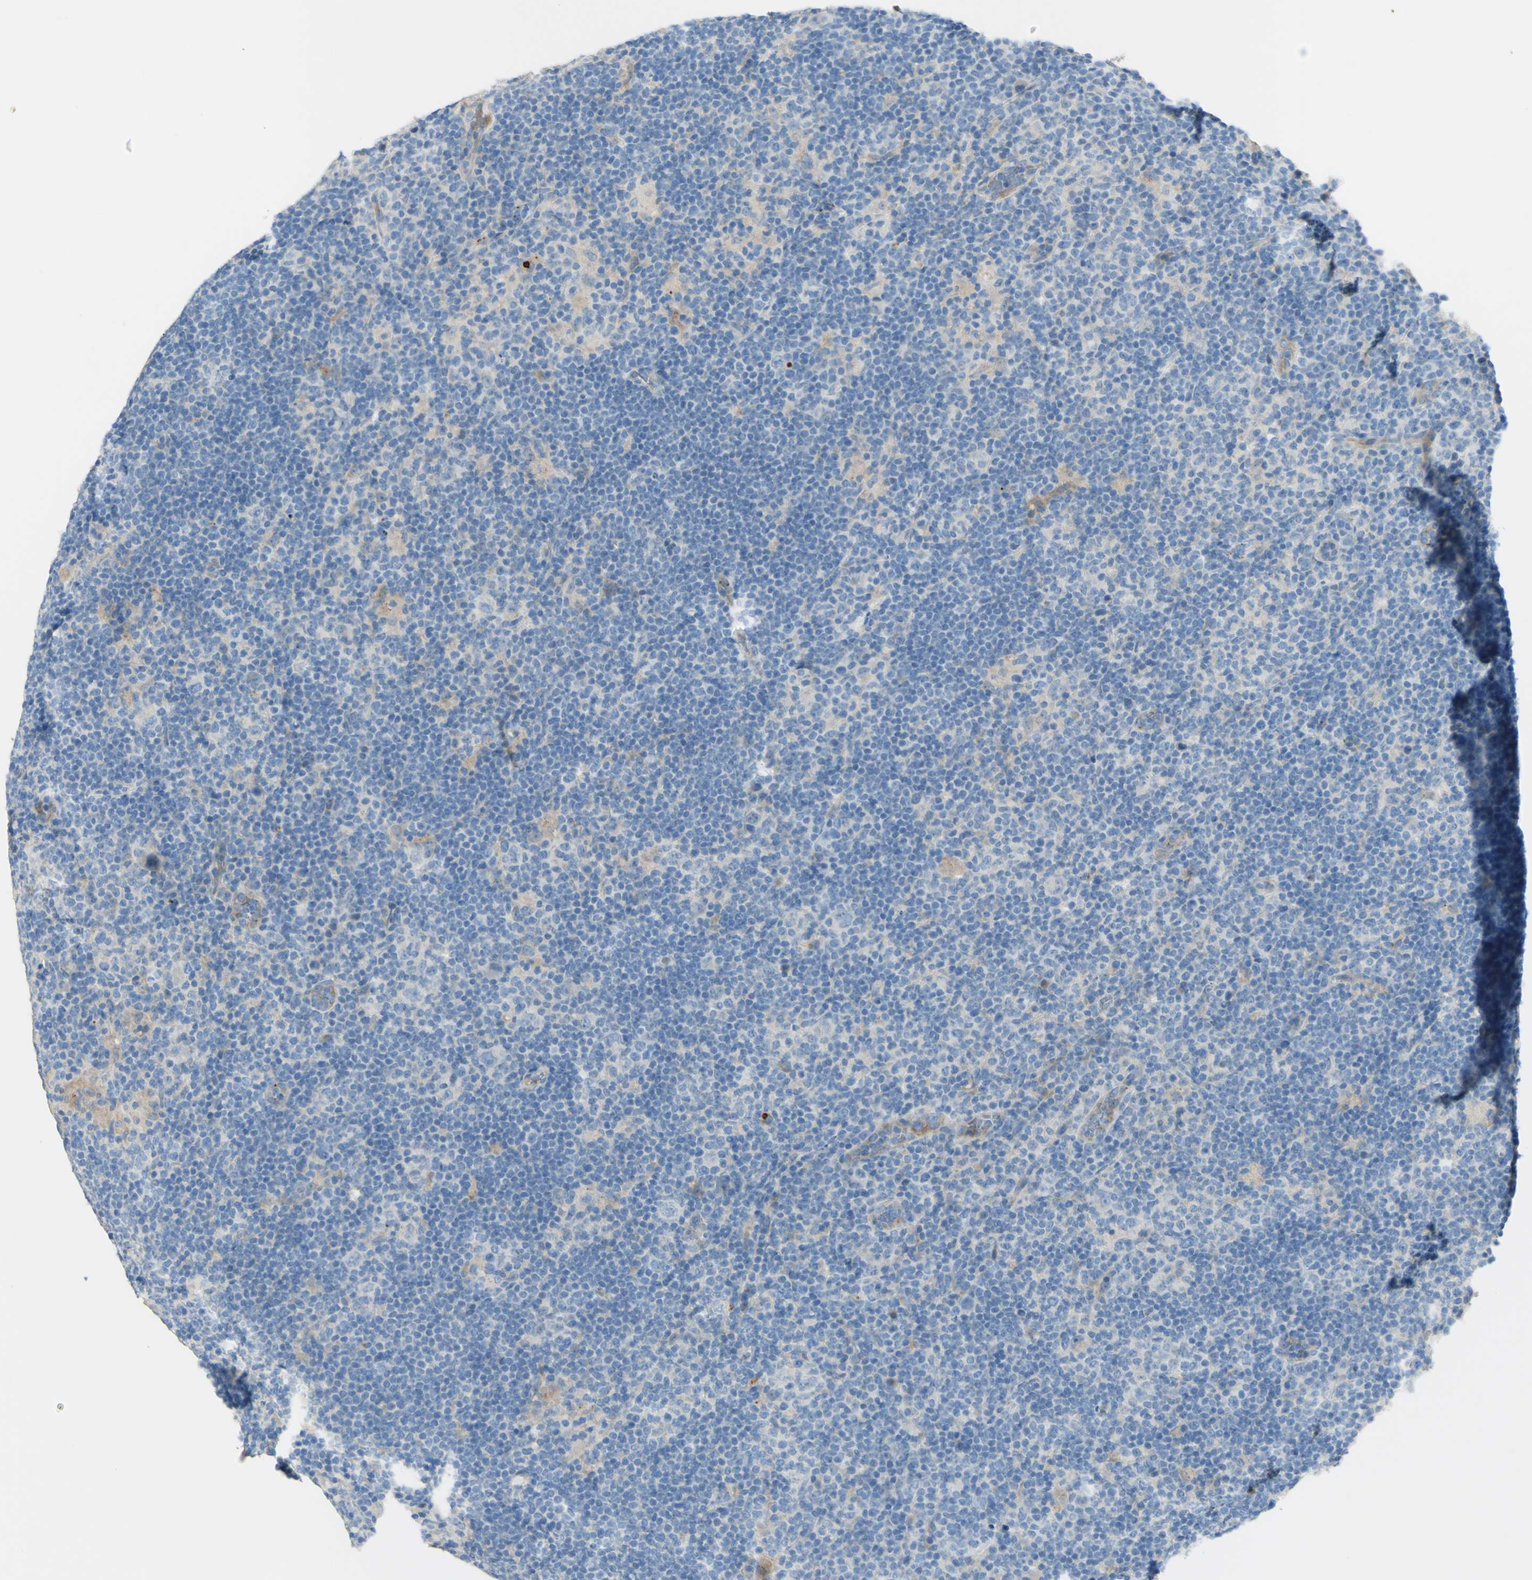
{"staining": {"intensity": "negative", "quantity": "none", "location": "none"}, "tissue": "lymphoma", "cell_type": "Tumor cells", "image_type": "cancer", "snomed": [{"axis": "morphology", "description": "Hodgkin's disease, NOS"}, {"axis": "topography", "description": "Lymph node"}], "caption": "Immunohistochemical staining of Hodgkin's disease exhibits no significant positivity in tumor cells. (Brightfield microscopy of DAB immunohistochemistry (IHC) at high magnification).", "gene": "GAN", "patient": {"sex": "female", "age": 57}}